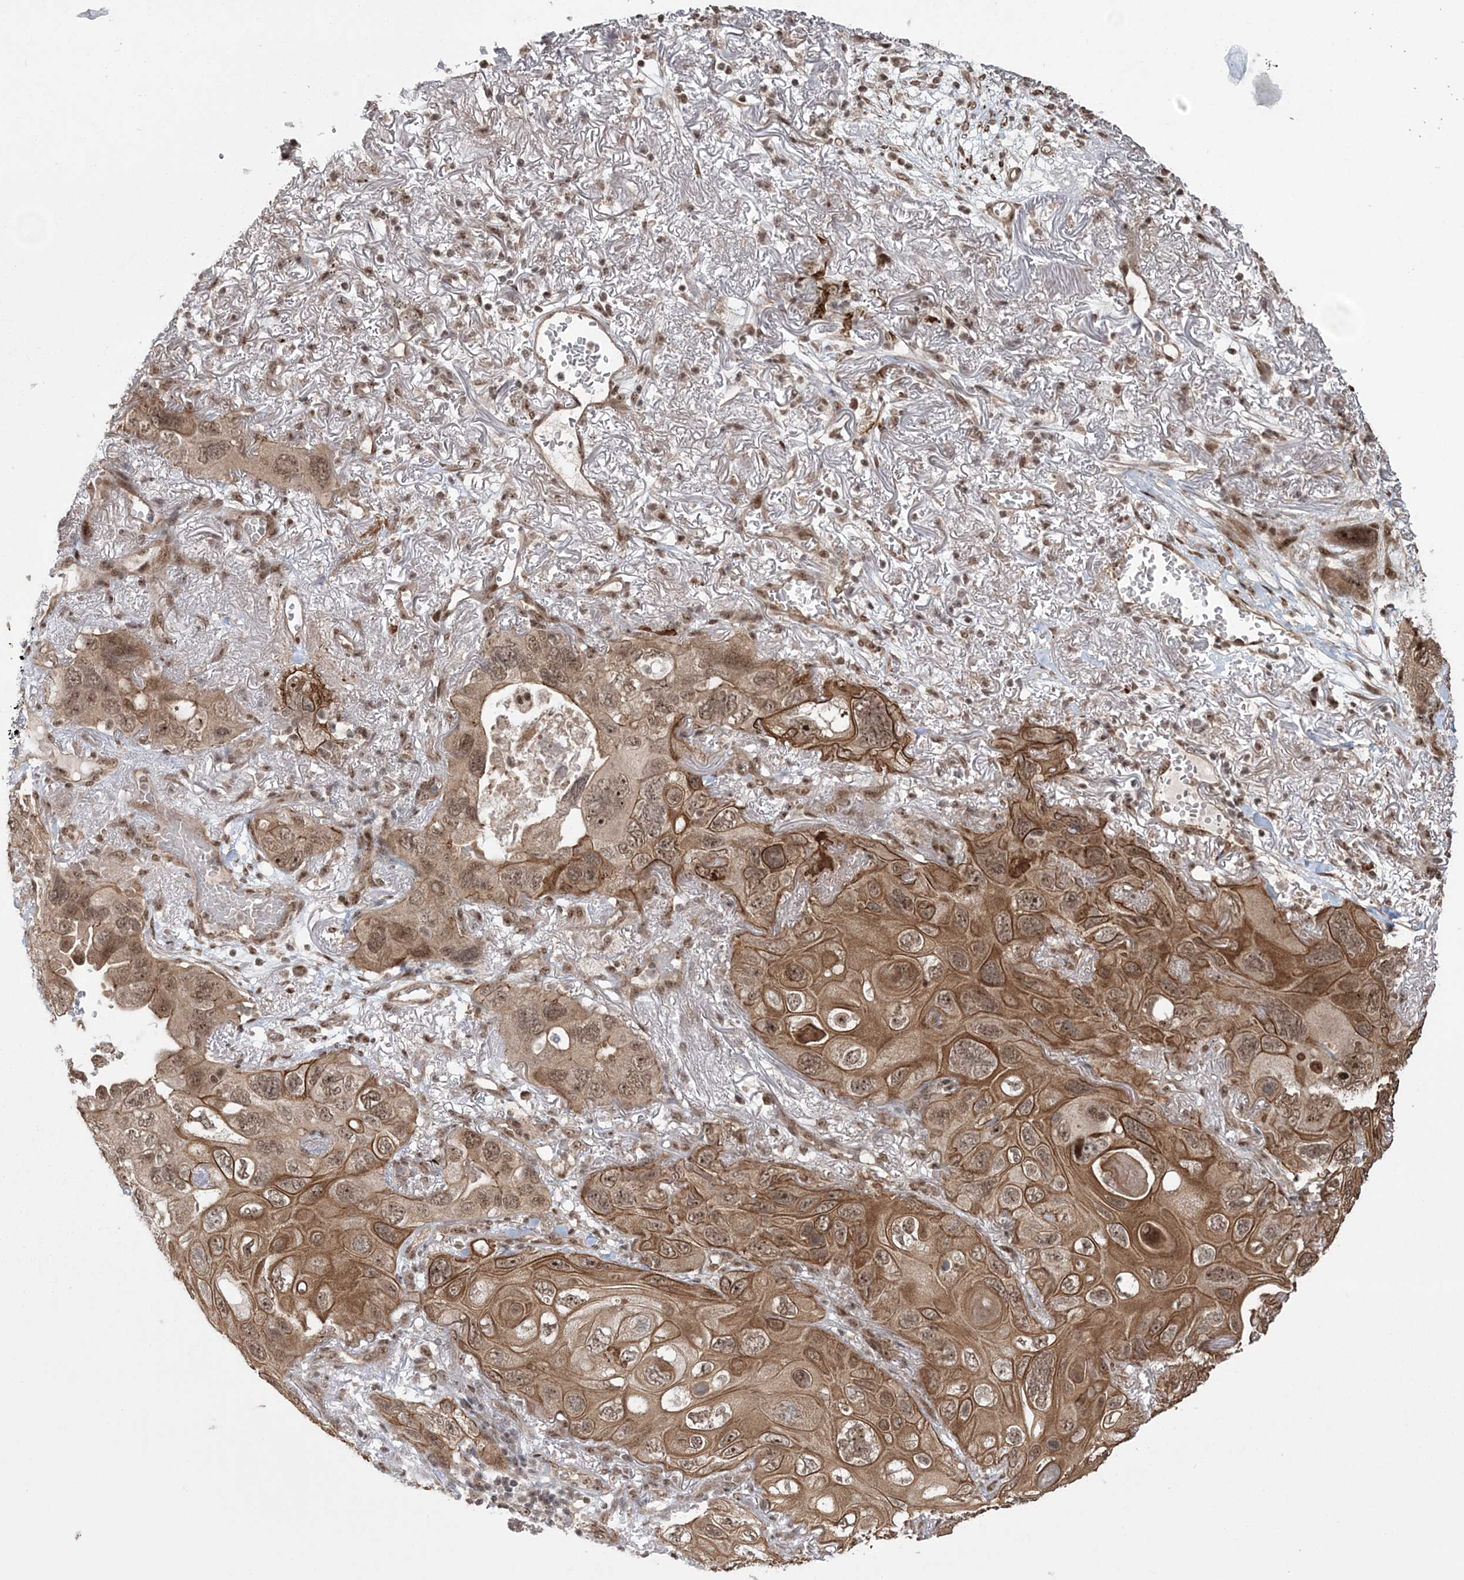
{"staining": {"intensity": "moderate", "quantity": ">75%", "location": "cytoplasmic/membranous,nuclear"}, "tissue": "lung cancer", "cell_type": "Tumor cells", "image_type": "cancer", "snomed": [{"axis": "morphology", "description": "Squamous cell carcinoma, NOS"}, {"axis": "topography", "description": "Lung"}], "caption": "DAB (3,3'-diaminobenzidine) immunohistochemical staining of lung cancer (squamous cell carcinoma) shows moderate cytoplasmic/membranous and nuclear protein expression in approximately >75% of tumor cells. (DAB = brown stain, brightfield microscopy at high magnification).", "gene": "EPB41L4A", "patient": {"sex": "female", "age": 73}}